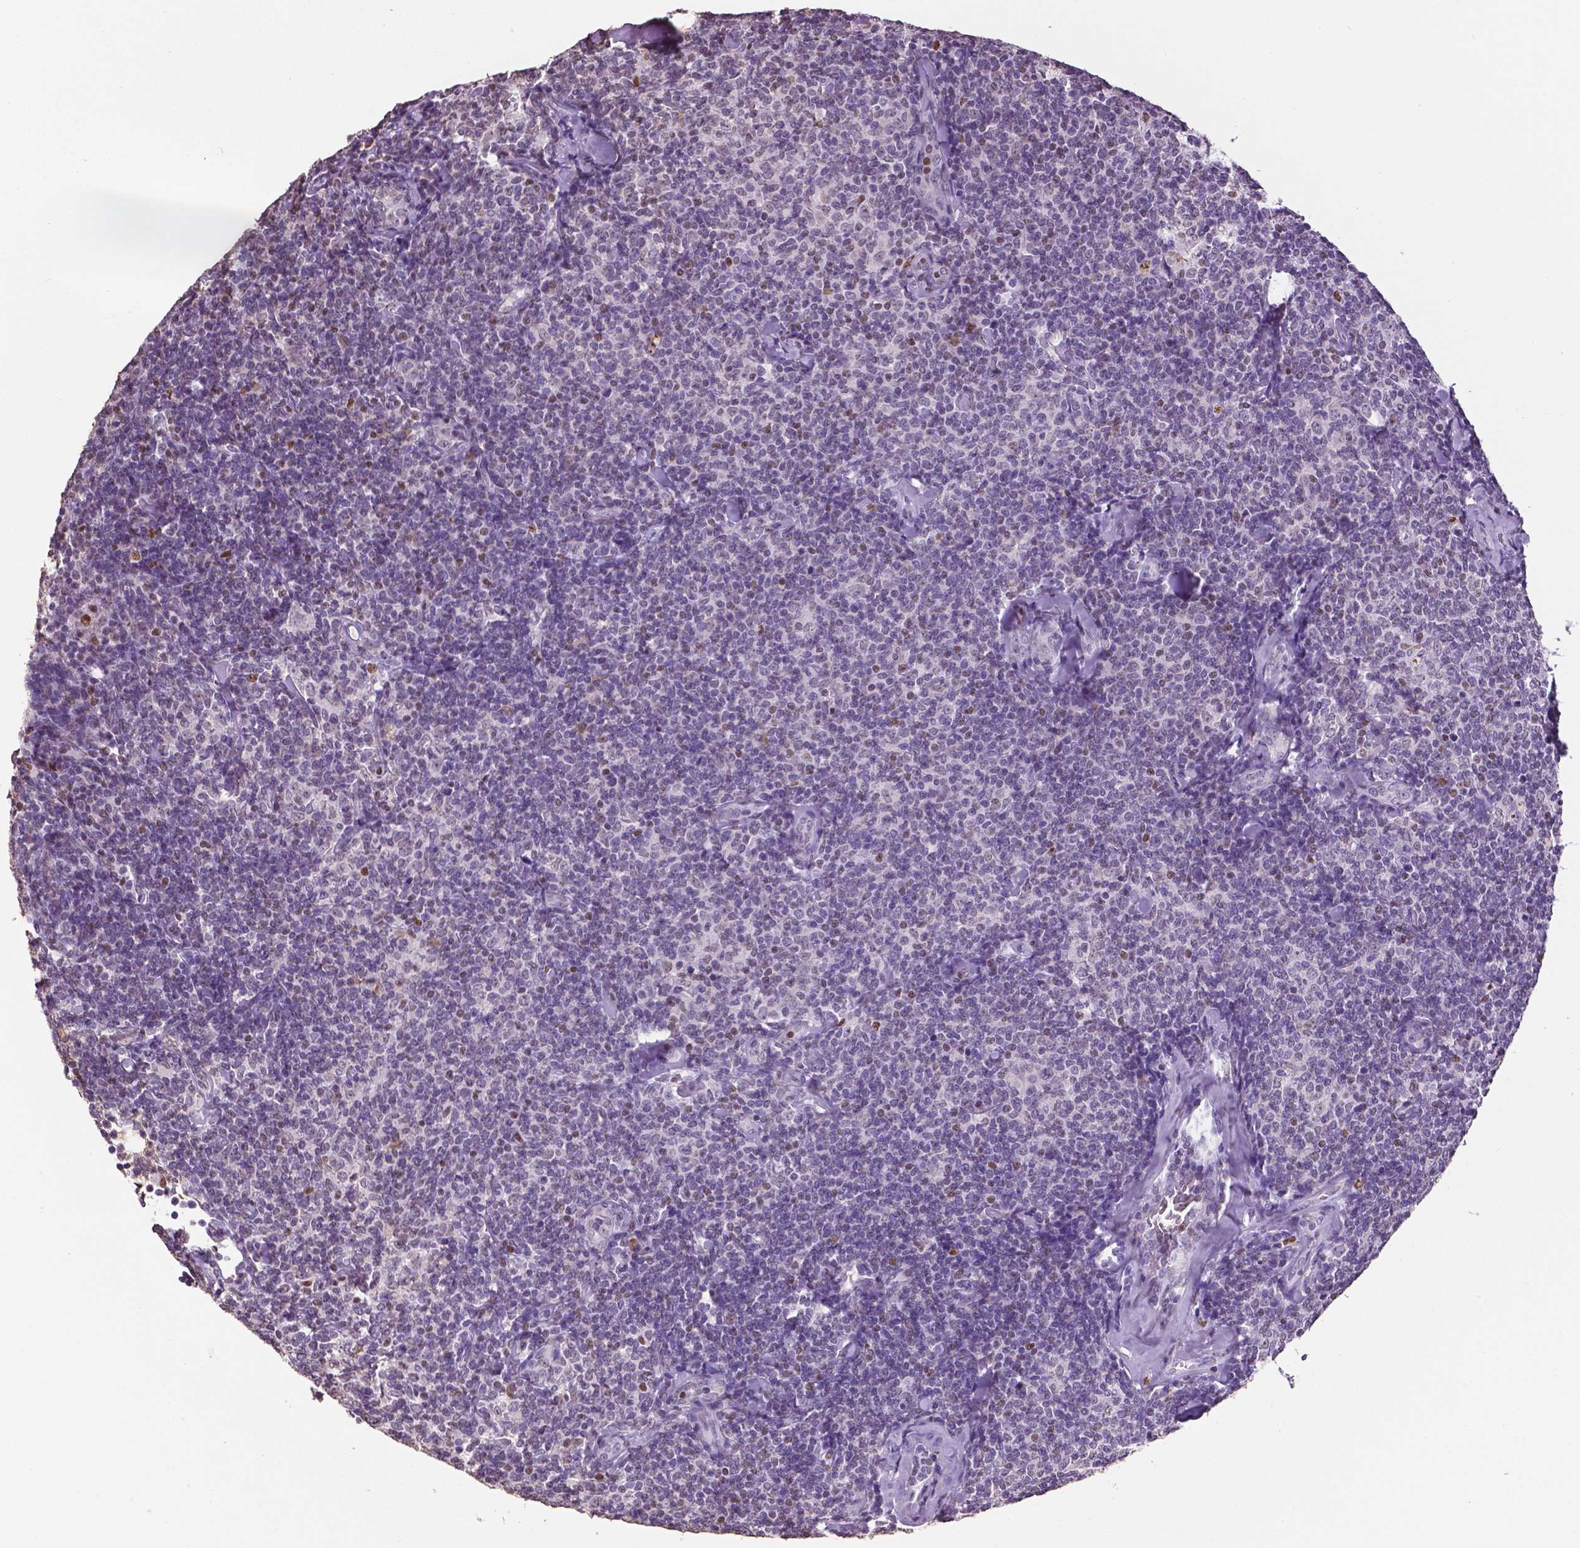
{"staining": {"intensity": "negative", "quantity": "none", "location": "none"}, "tissue": "lymphoma", "cell_type": "Tumor cells", "image_type": "cancer", "snomed": [{"axis": "morphology", "description": "Malignant lymphoma, non-Hodgkin's type, Low grade"}, {"axis": "topography", "description": "Lymph node"}], "caption": "Micrograph shows no protein expression in tumor cells of lymphoma tissue. (Immunohistochemistry, brightfield microscopy, high magnification).", "gene": "RUNX3", "patient": {"sex": "female", "age": 56}}